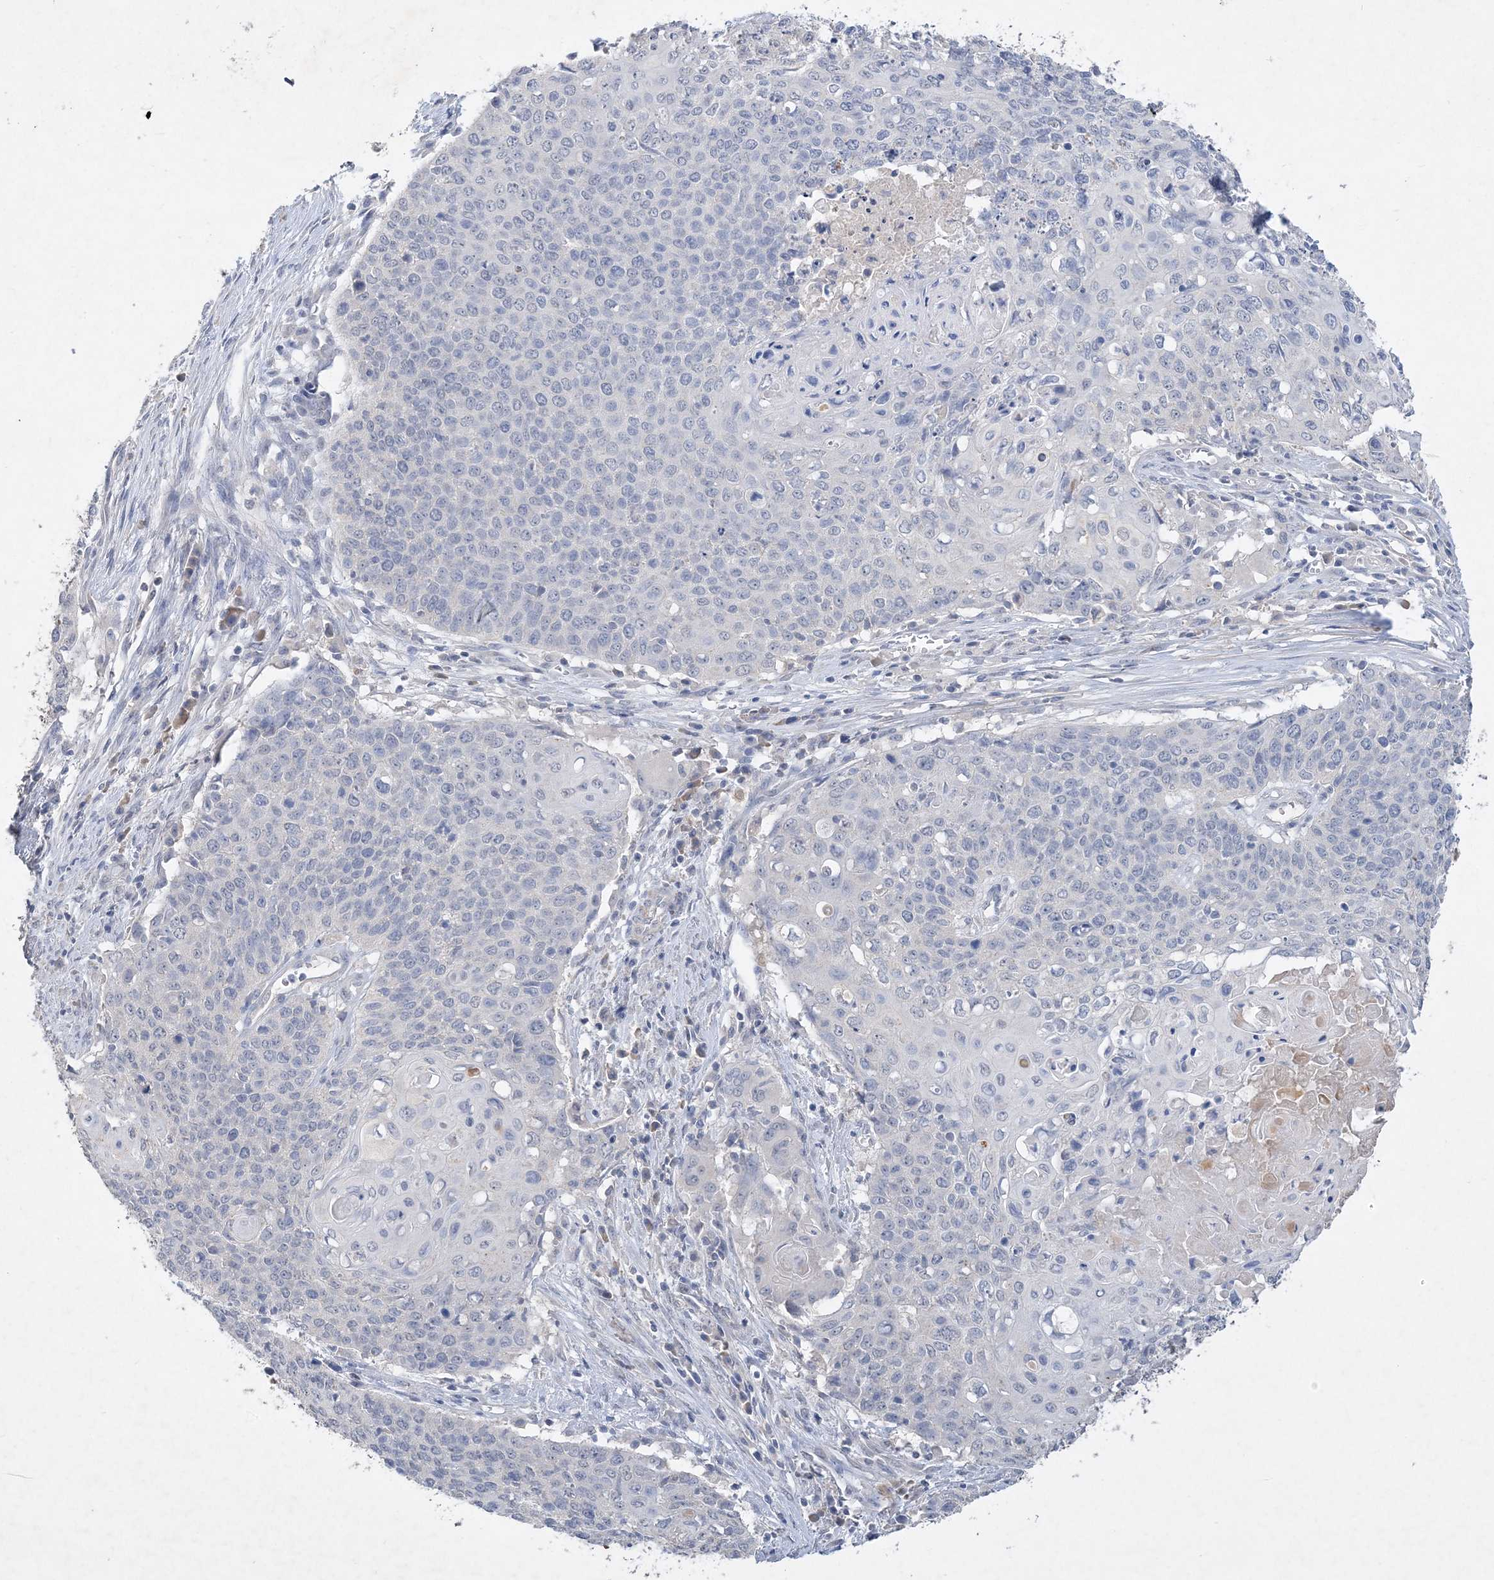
{"staining": {"intensity": "negative", "quantity": "none", "location": "none"}, "tissue": "cervical cancer", "cell_type": "Tumor cells", "image_type": "cancer", "snomed": [{"axis": "morphology", "description": "Squamous cell carcinoma, NOS"}, {"axis": "topography", "description": "Cervix"}], "caption": "The micrograph reveals no staining of tumor cells in cervical cancer (squamous cell carcinoma).", "gene": "C11orf58", "patient": {"sex": "female", "age": 39}}